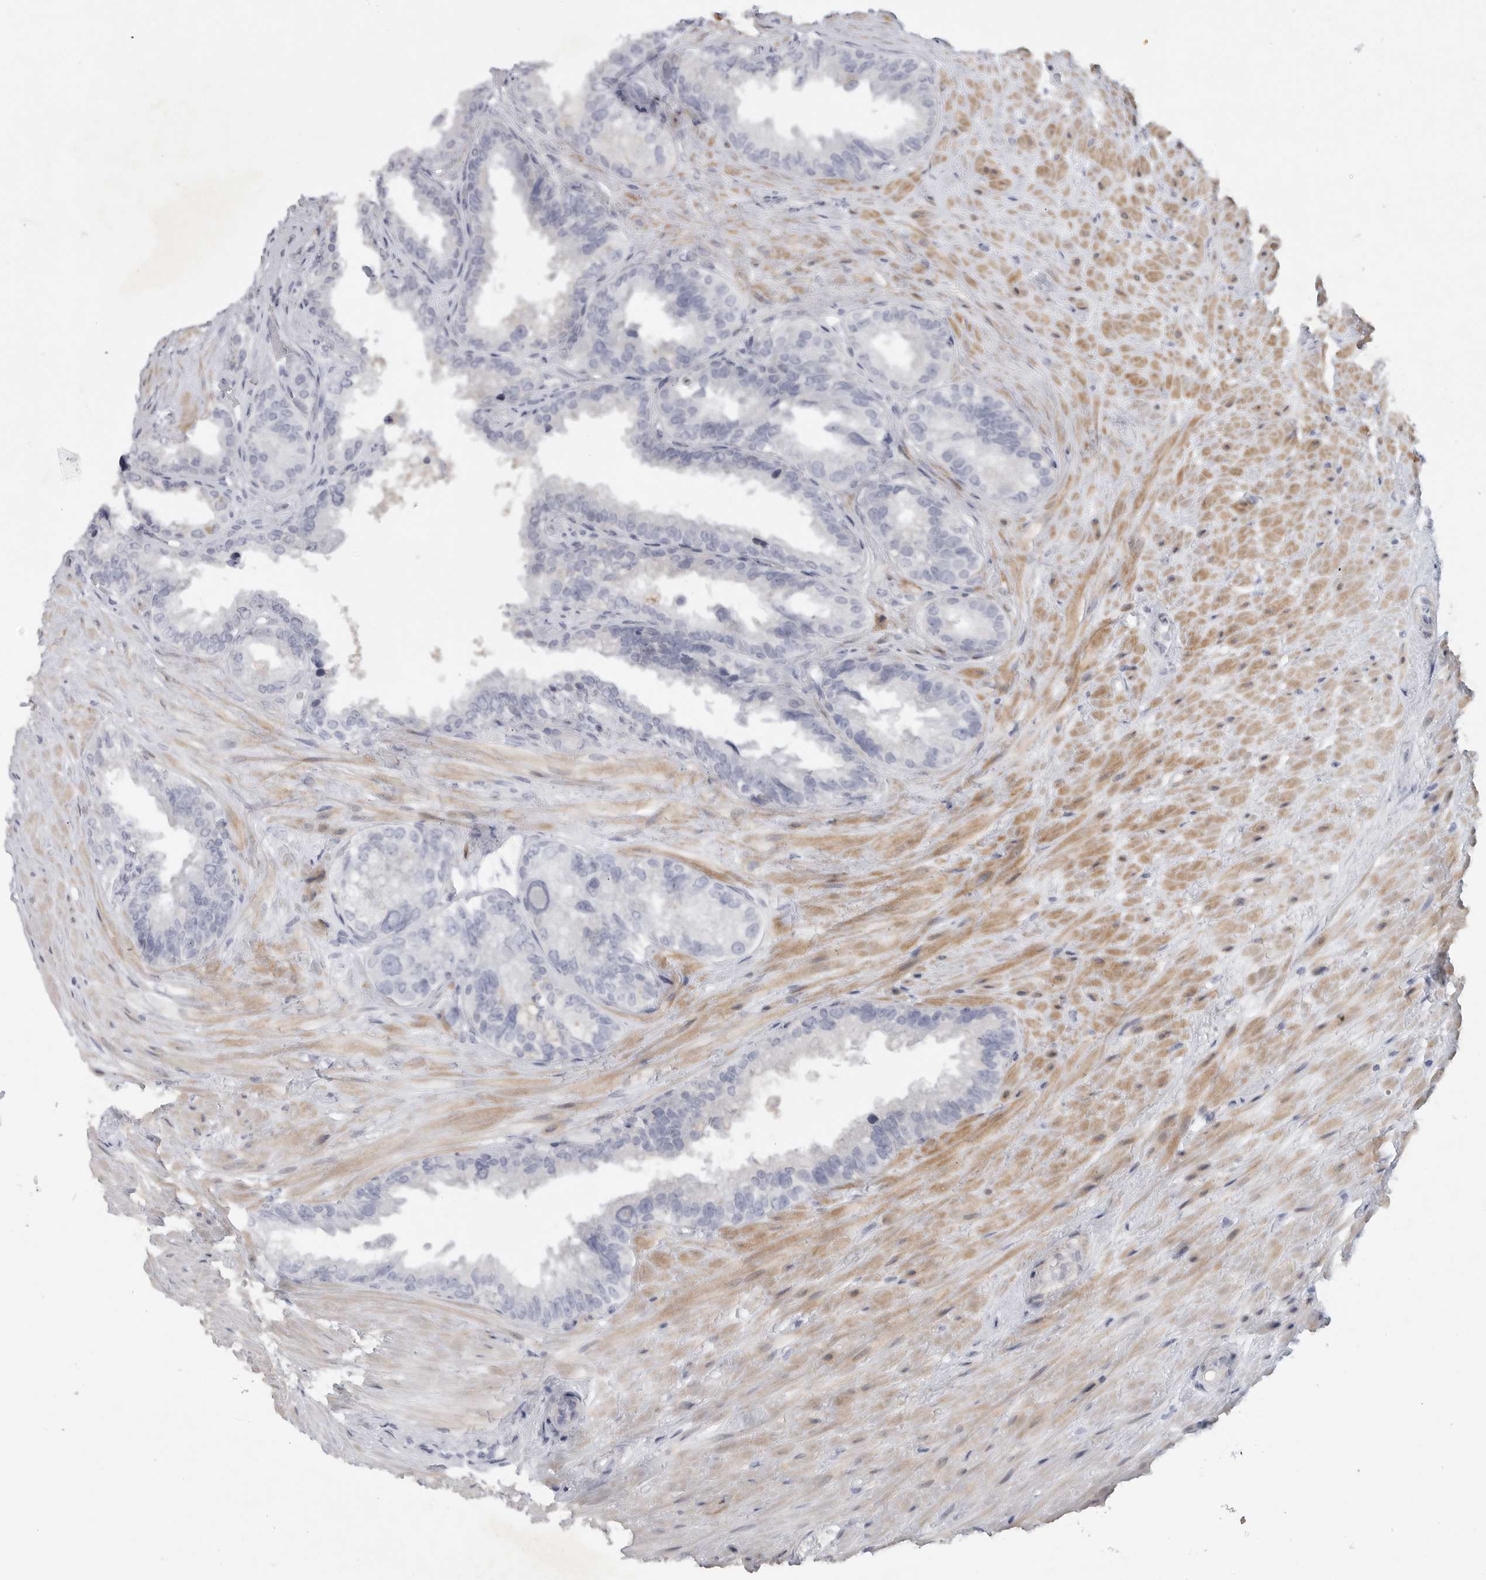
{"staining": {"intensity": "negative", "quantity": "none", "location": "none"}, "tissue": "seminal vesicle", "cell_type": "Glandular cells", "image_type": "normal", "snomed": [{"axis": "morphology", "description": "Normal tissue, NOS"}, {"axis": "topography", "description": "Seminal veicle"}], "caption": "Micrograph shows no protein staining in glandular cells of benign seminal vesicle. (Brightfield microscopy of DAB (3,3'-diaminobenzidine) immunohistochemistry (IHC) at high magnification).", "gene": "TNR", "patient": {"sex": "male", "age": 80}}